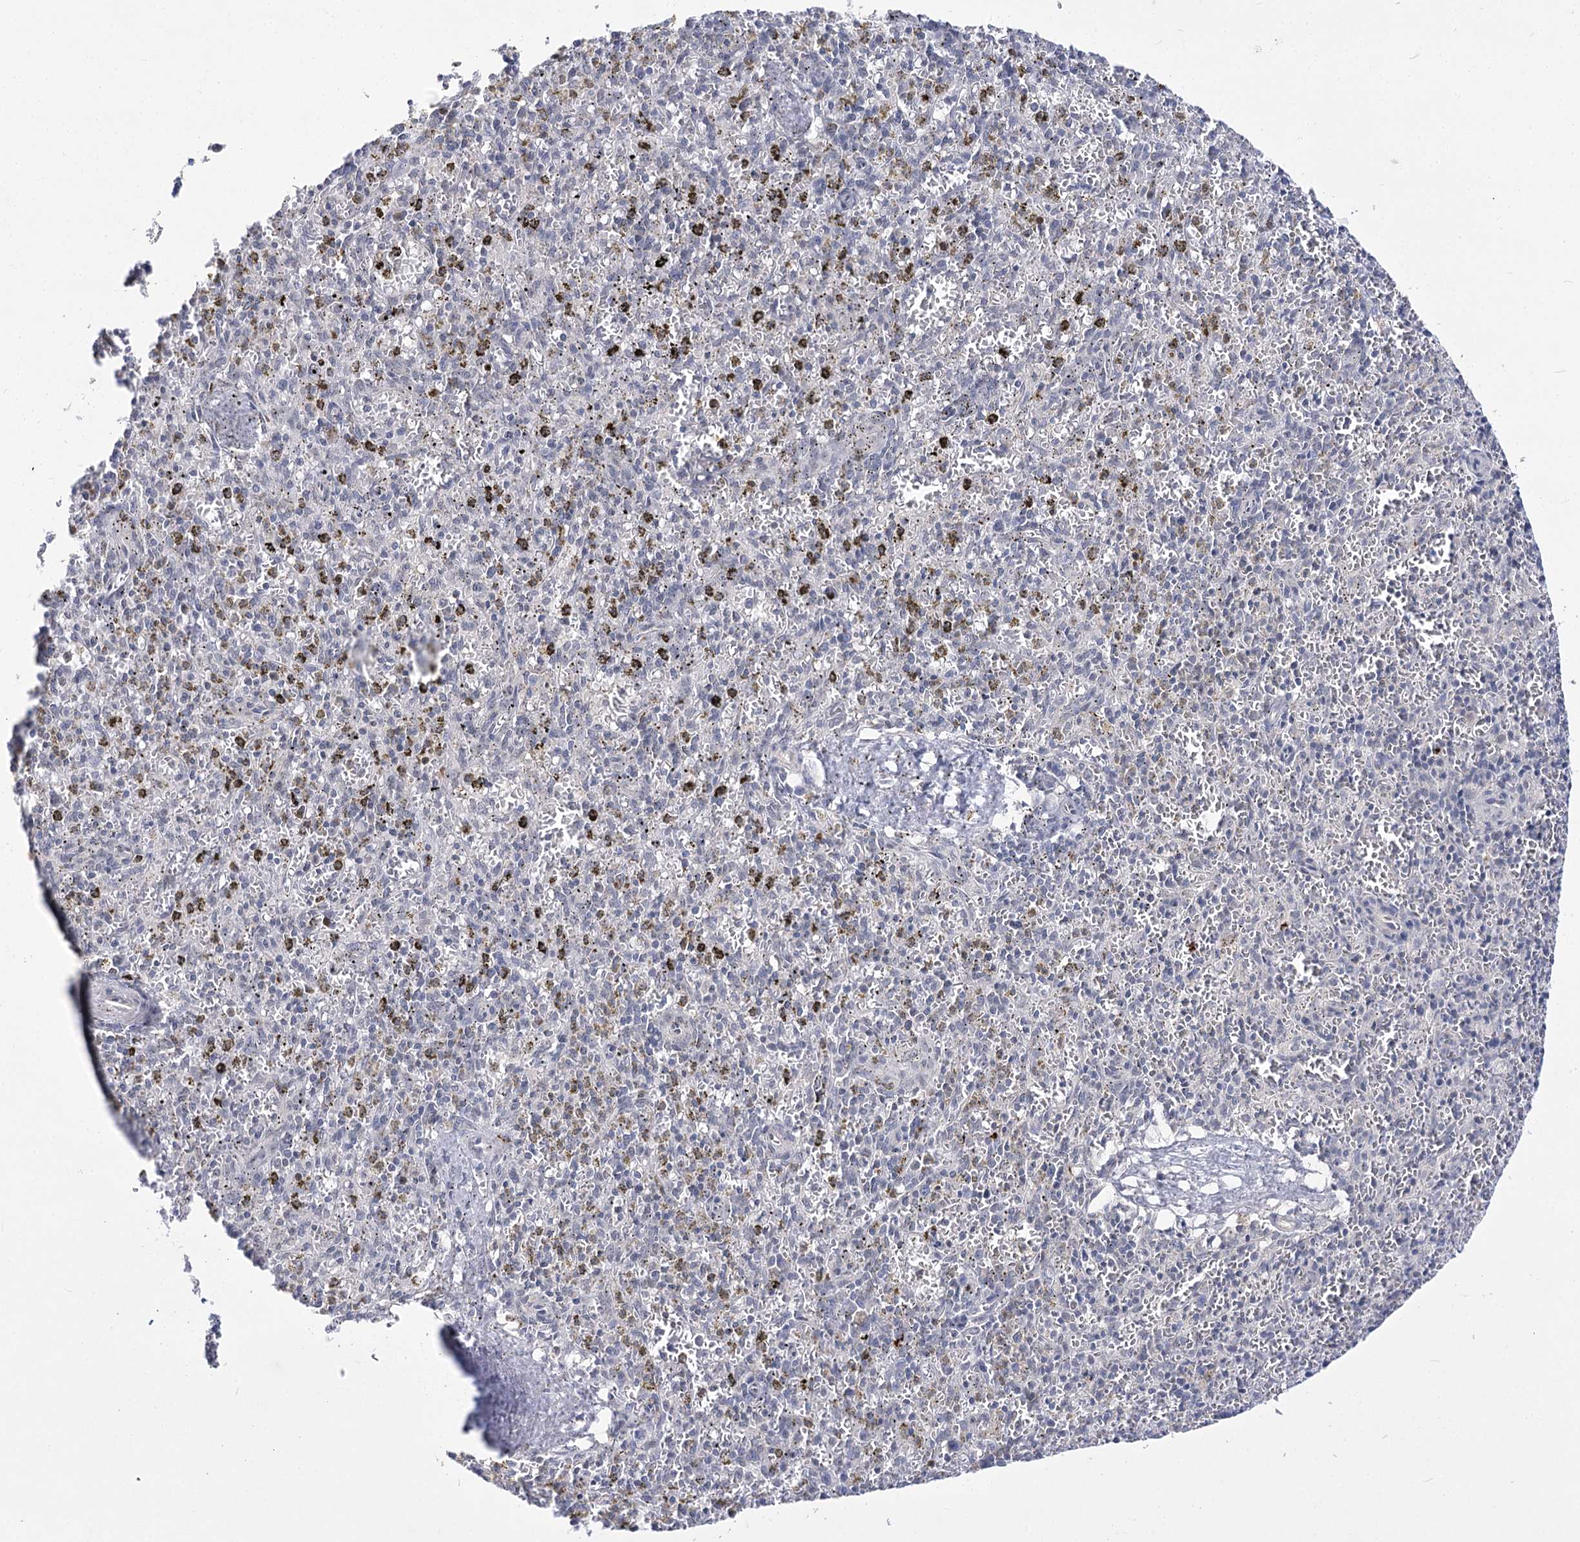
{"staining": {"intensity": "negative", "quantity": "none", "location": "none"}, "tissue": "spleen", "cell_type": "Cells in red pulp", "image_type": "normal", "snomed": [{"axis": "morphology", "description": "Normal tissue, NOS"}, {"axis": "topography", "description": "Spleen"}], "caption": "Histopathology image shows no protein positivity in cells in red pulp of normal spleen.", "gene": "ATP10B", "patient": {"sex": "male", "age": 72}}